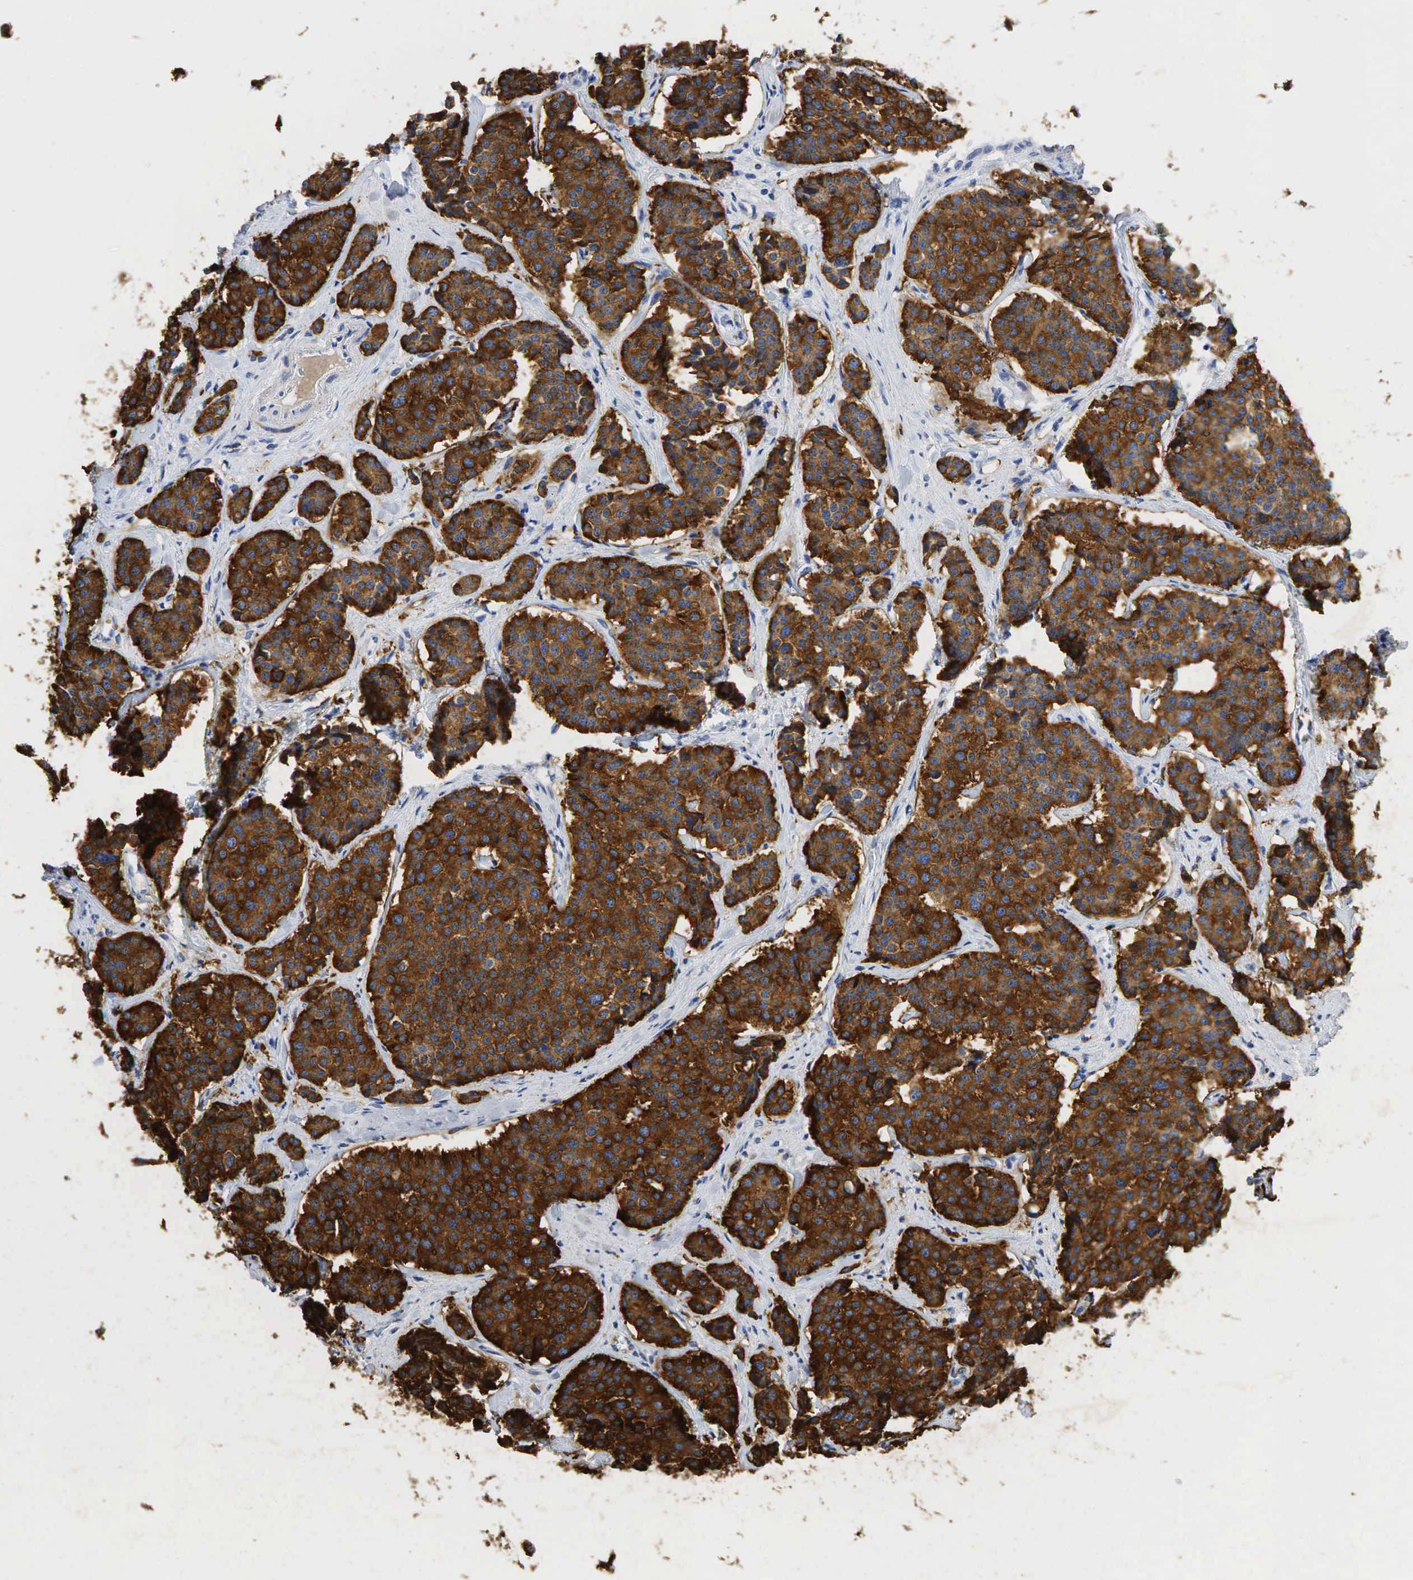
{"staining": {"intensity": "strong", "quantity": ">75%", "location": "cytoplasmic/membranous"}, "tissue": "carcinoid", "cell_type": "Tumor cells", "image_type": "cancer", "snomed": [{"axis": "morphology", "description": "Carcinoid, malignant, NOS"}, {"axis": "topography", "description": "Small intestine"}], "caption": "Immunohistochemical staining of carcinoid shows high levels of strong cytoplasmic/membranous protein staining in approximately >75% of tumor cells. The staining is performed using DAB brown chromogen to label protein expression. The nuclei are counter-stained blue using hematoxylin.", "gene": "SYP", "patient": {"sex": "male", "age": 60}}